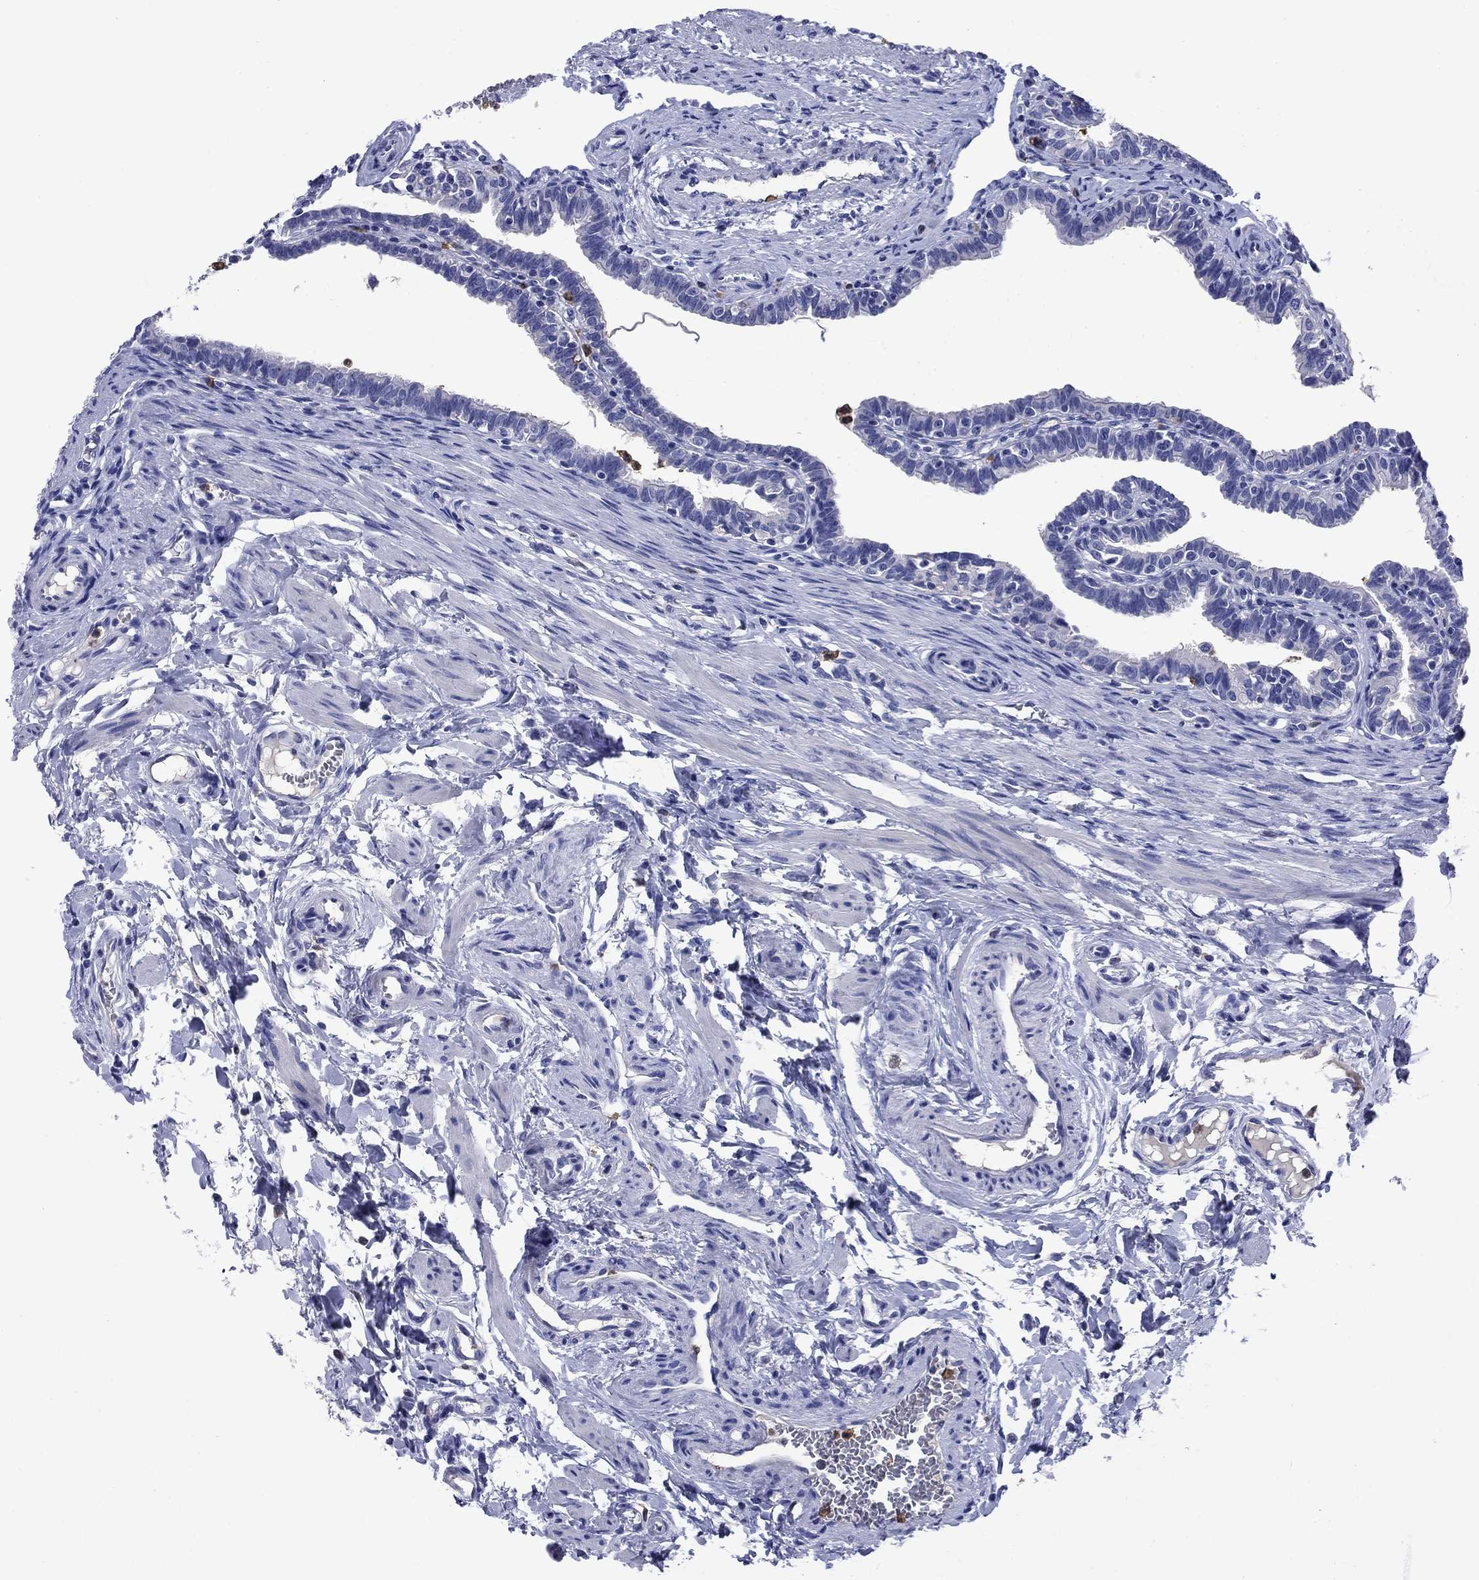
{"staining": {"intensity": "negative", "quantity": "none", "location": "none"}, "tissue": "fallopian tube", "cell_type": "Glandular cells", "image_type": "normal", "snomed": [{"axis": "morphology", "description": "Normal tissue, NOS"}, {"axis": "topography", "description": "Fallopian tube"}], "caption": "The histopathology image reveals no significant expression in glandular cells of fallopian tube. (DAB (3,3'-diaminobenzidine) immunohistochemistry (IHC) visualized using brightfield microscopy, high magnification).", "gene": "TFR2", "patient": {"sex": "female", "age": 36}}